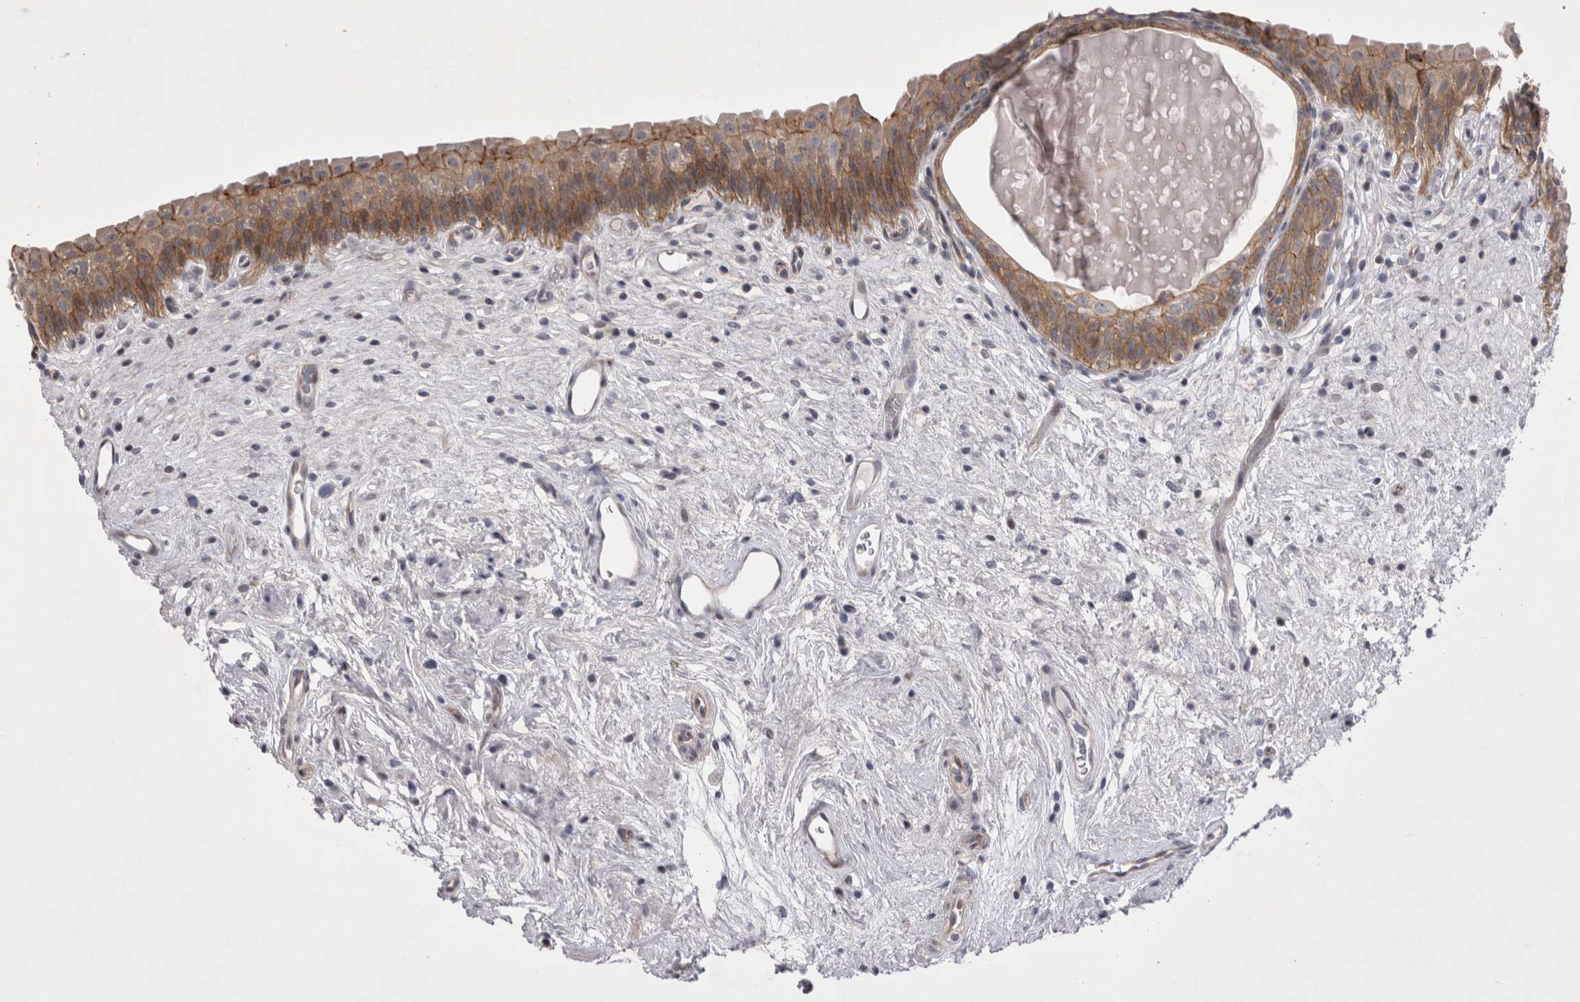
{"staining": {"intensity": "moderate", "quantity": ">75%", "location": "cytoplasmic/membranous"}, "tissue": "urinary bladder", "cell_type": "Urothelial cells", "image_type": "normal", "snomed": [{"axis": "morphology", "description": "Normal tissue, NOS"}, {"axis": "topography", "description": "Urinary bladder"}], "caption": "Urothelial cells show medium levels of moderate cytoplasmic/membranous expression in approximately >75% of cells in normal human urinary bladder.", "gene": "NENF", "patient": {"sex": "male", "age": 83}}